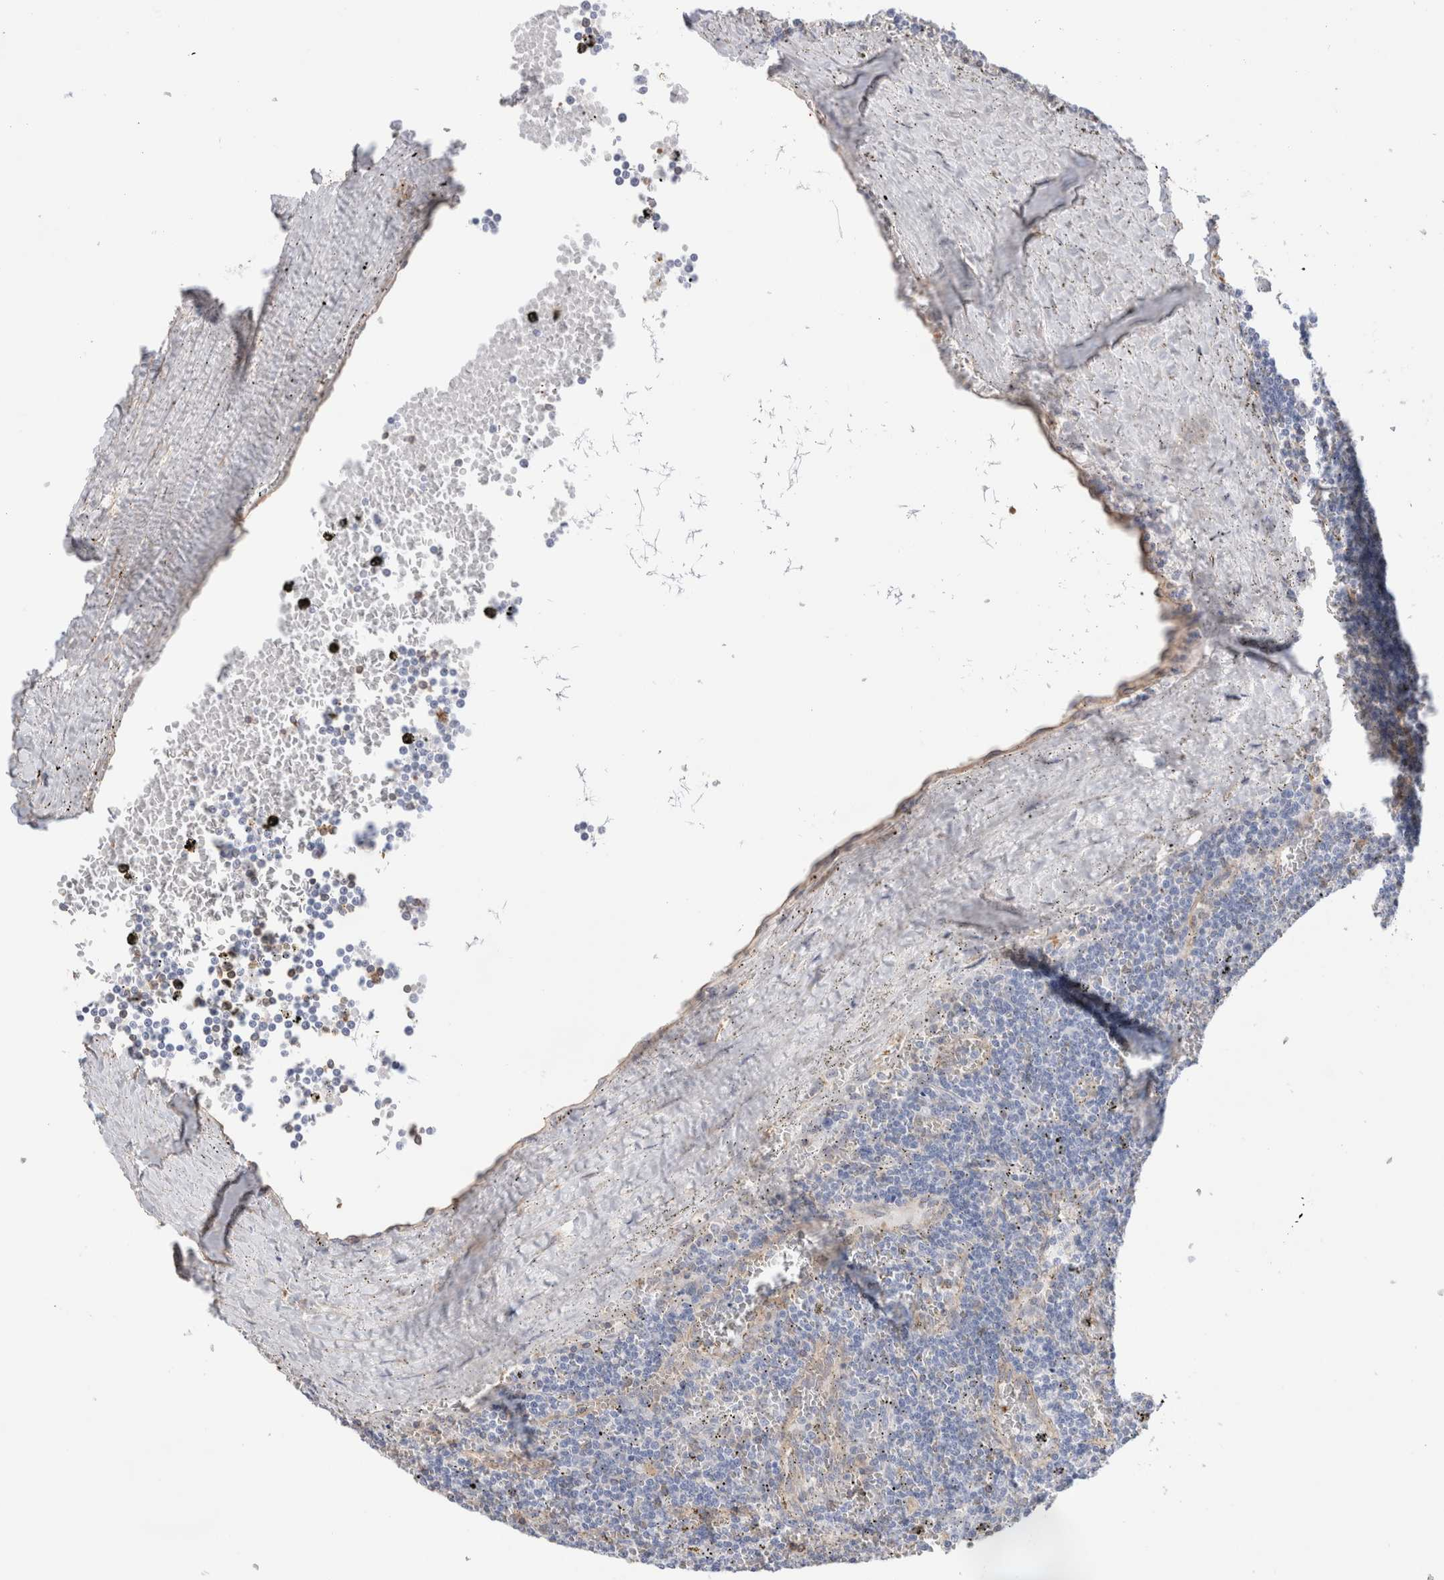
{"staining": {"intensity": "negative", "quantity": "none", "location": "none"}, "tissue": "lymphoma", "cell_type": "Tumor cells", "image_type": "cancer", "snomed": [{"axis": "morphology", "description": "Malignant lymphoma, non-Hodgkin's type, Low grade"}, {"axis": "topography", "description": "Spleen"}], "caption": "Histopathology image shows no significant protein staining in tumor cells of low-grade malignant lymphoma, non-Hodgkin's type.", "gene": "CAPN2", "patient": {"sex": "female", "age": 50}}